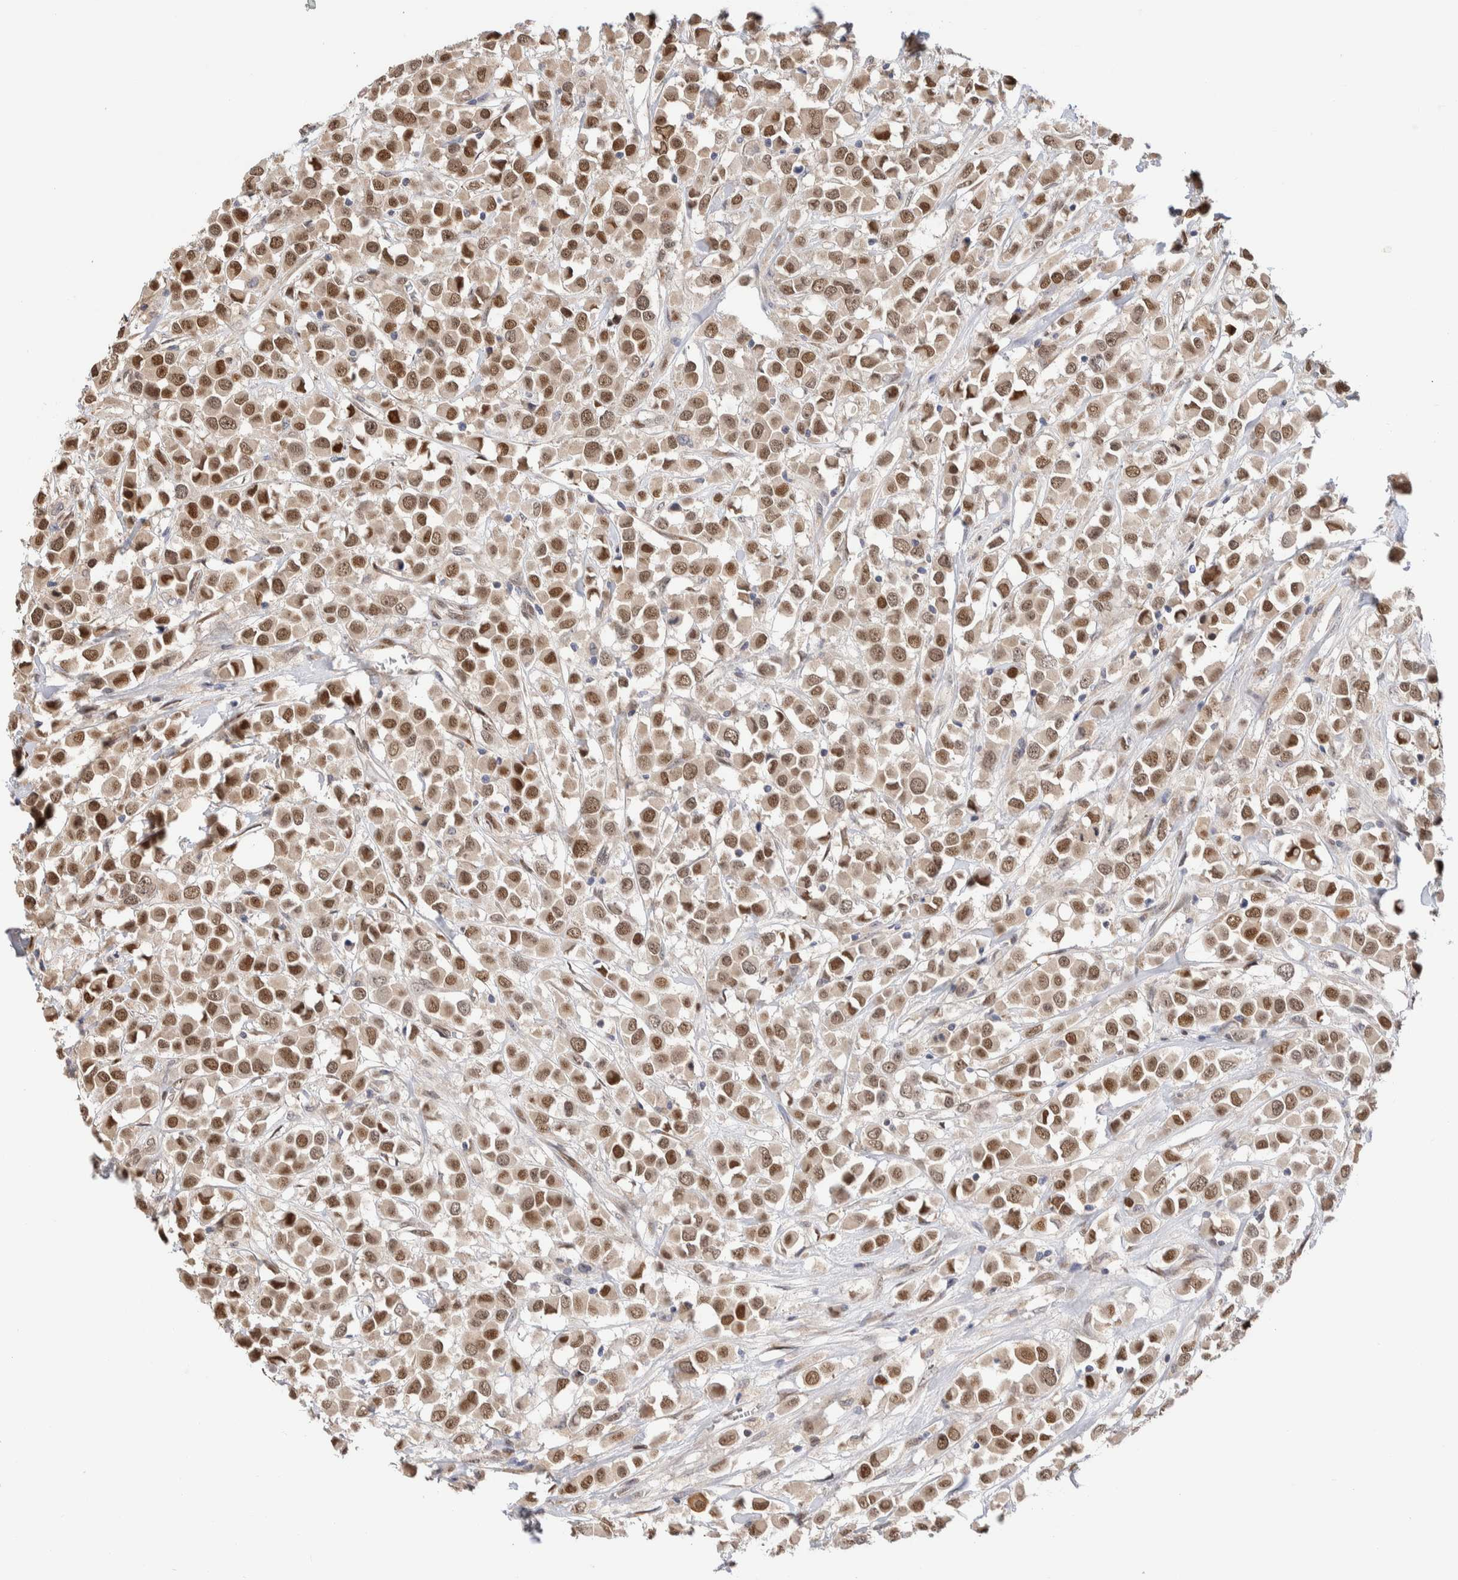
{"staining": {"intensity": "moderate", "quantity": ">75%", "location": "nuclear"}, "tissue": "breast cancer", "cell_type": "Tumor cells", "image_type": "cancer", "snomed": [{"axis": "morphology", "description": "Duct carcinoma"}, {"axis": "topography", "description": "Breast"}], "caption": "Tumor cells demonstrate medium levels of moderate nuclear staining in approximately >75% of cells in human breast cancer.", "gene": "NSMAF", "patient": {"sex": "female", "age": 61}}